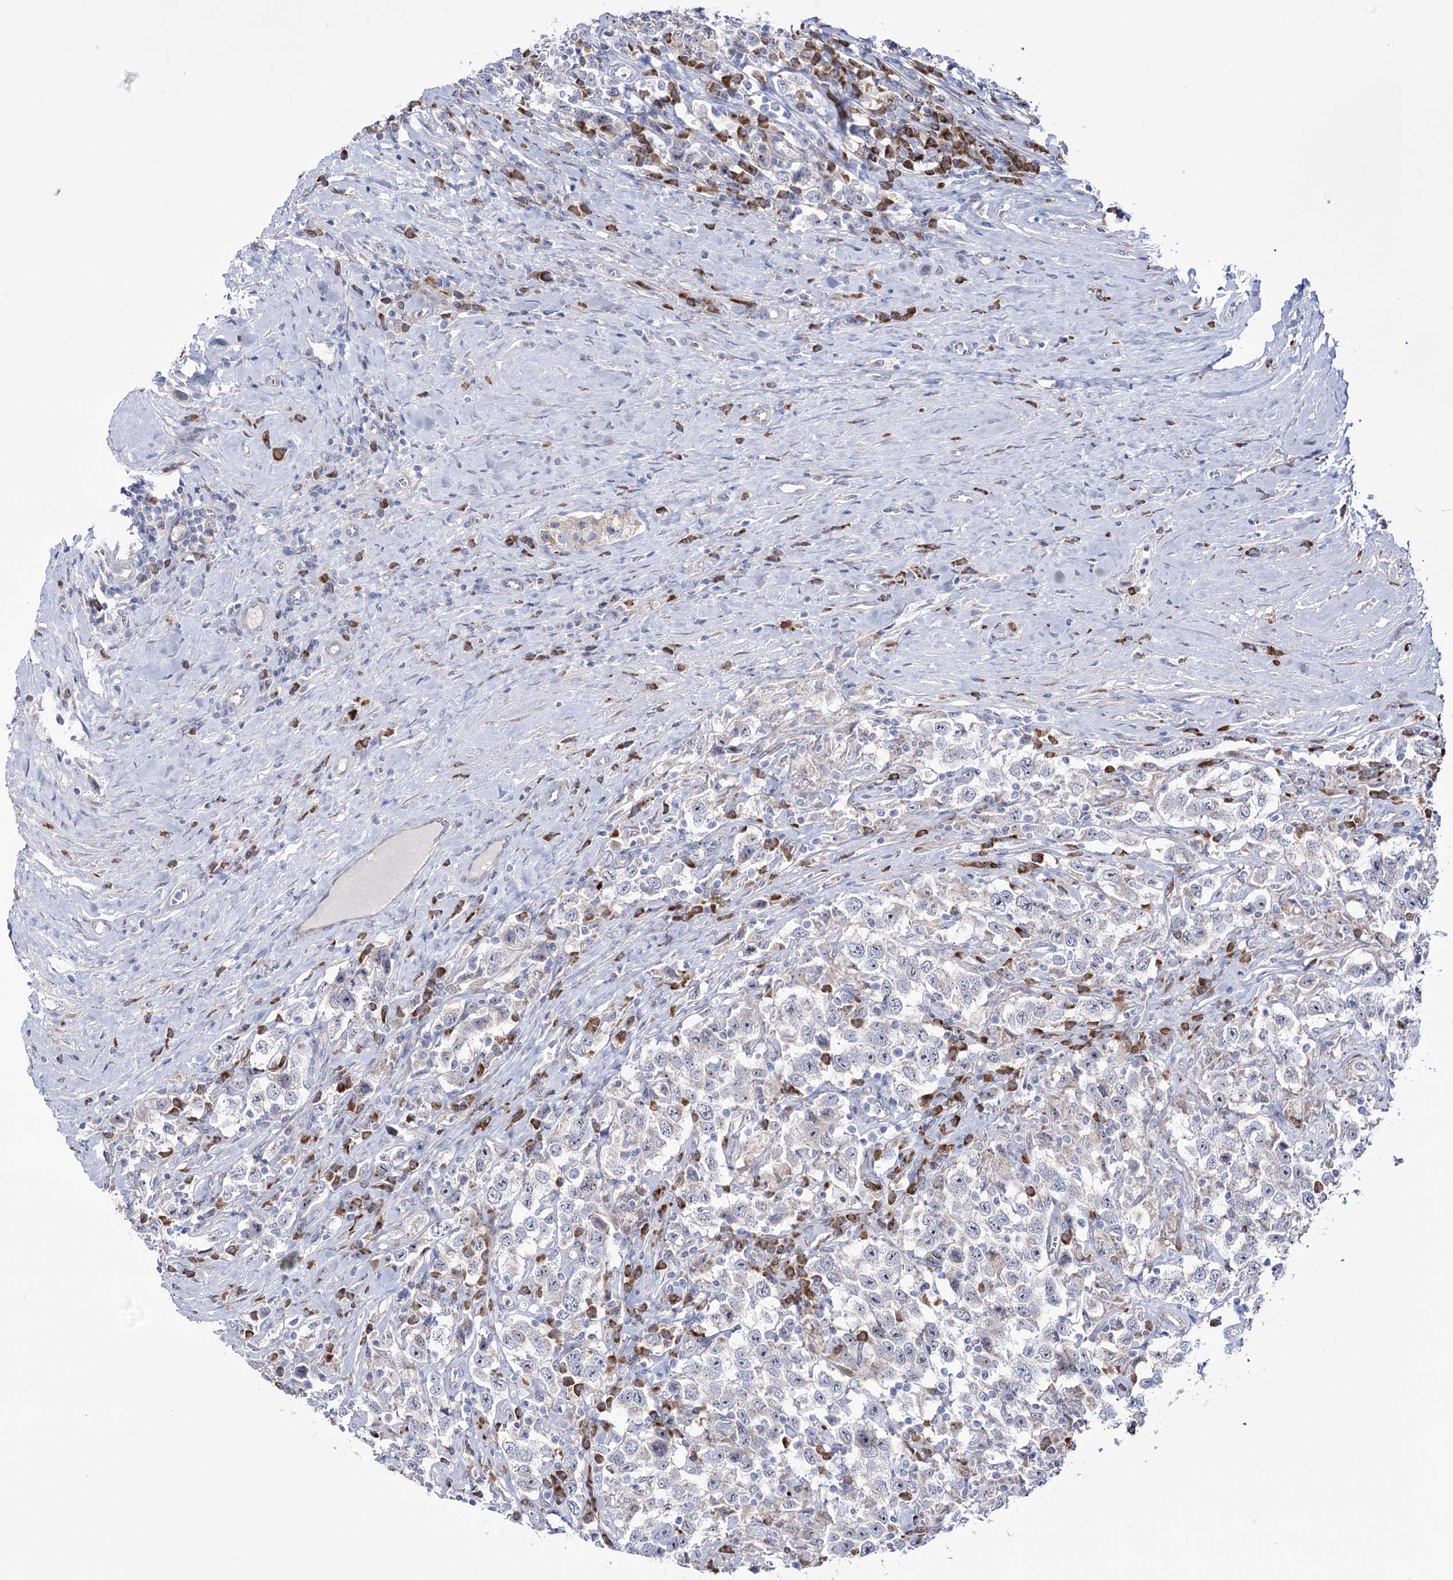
{"staining": {"intensity": "negative", "quantity": "none", "location": "none"}, "tissue": "testis cancer", "cell_type": "Tumor cells", "image_type": "cancer", "snomed": [{"axis": "morphology", "description": "Seminoma, NOS"}, {"axis": "topography", "description": "Testis"}], "caption": "Tumor cells are negative for brown protein staining in testis cancer (seminoma). (Stains: DAB (3,3'-diaminobenzidine) IHC with hematoxylin counter stain, Microscopy: brightfield microscopy at high magnification).", "gene": "METTL5", "patient": {"sex": "male", "age": 41}}